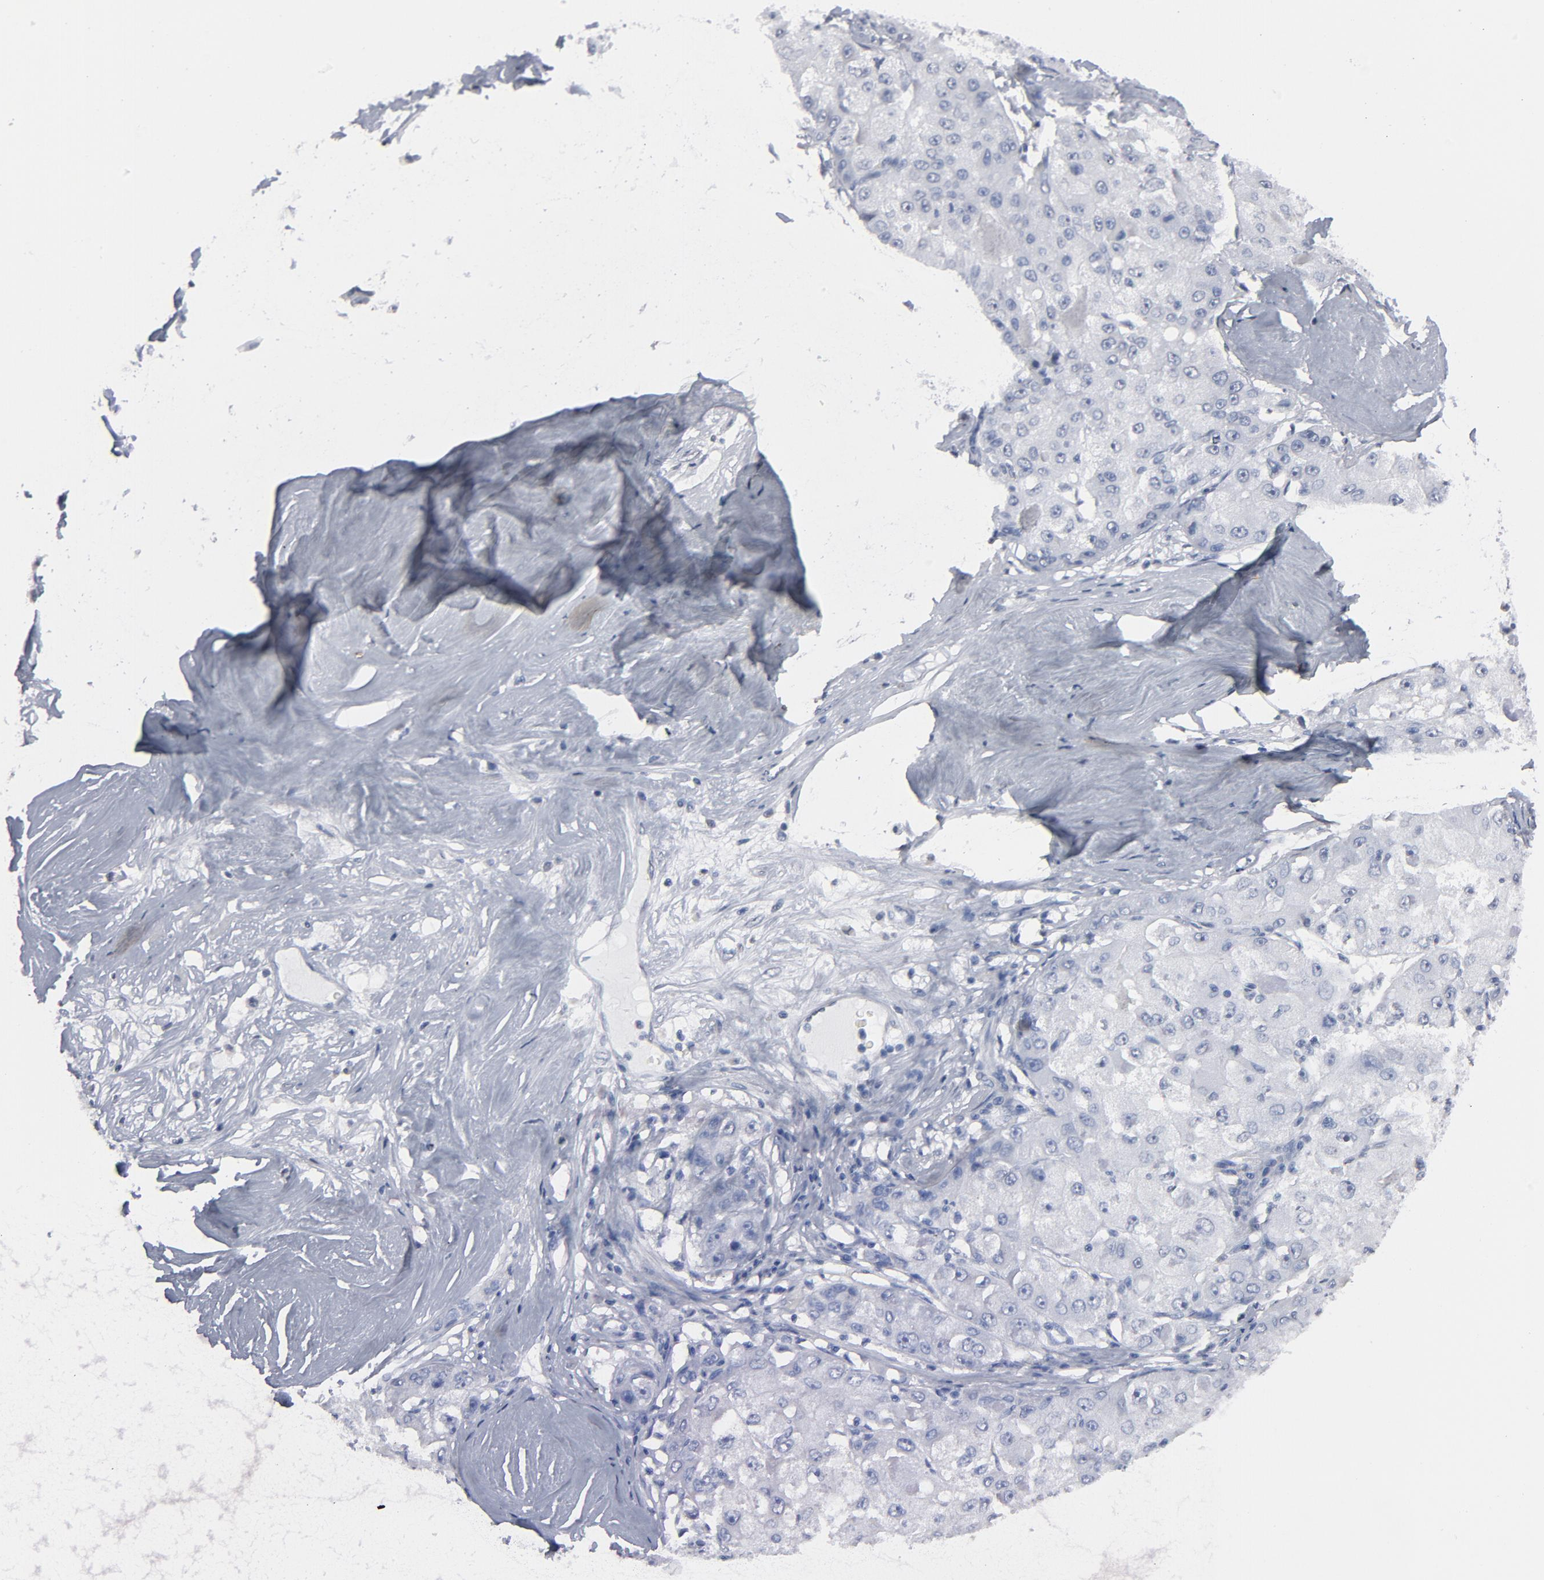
{"staining": {"intensity": "weak", "quantity": ">75%", "location": "nuclear"}, "tissue": "liver cancer", "cell_type": "Tumor cells", "image_type": "cancer", "snomed": [{"axis": "morphology", "description": "Carcinoma, Hepatocellular, NOS"}, {"axis": "topography", "description": "Liver"}], "caption": "An immunohistochemistry (IHC) micrograph of tumor tissue is shown. Protein staining in brown shows weak nuclear positivity in hepatocellular carcinoma (liver) within tumor cells.", "gene": "H2AC12", "patient": {"sex": "male", "age": 80}}